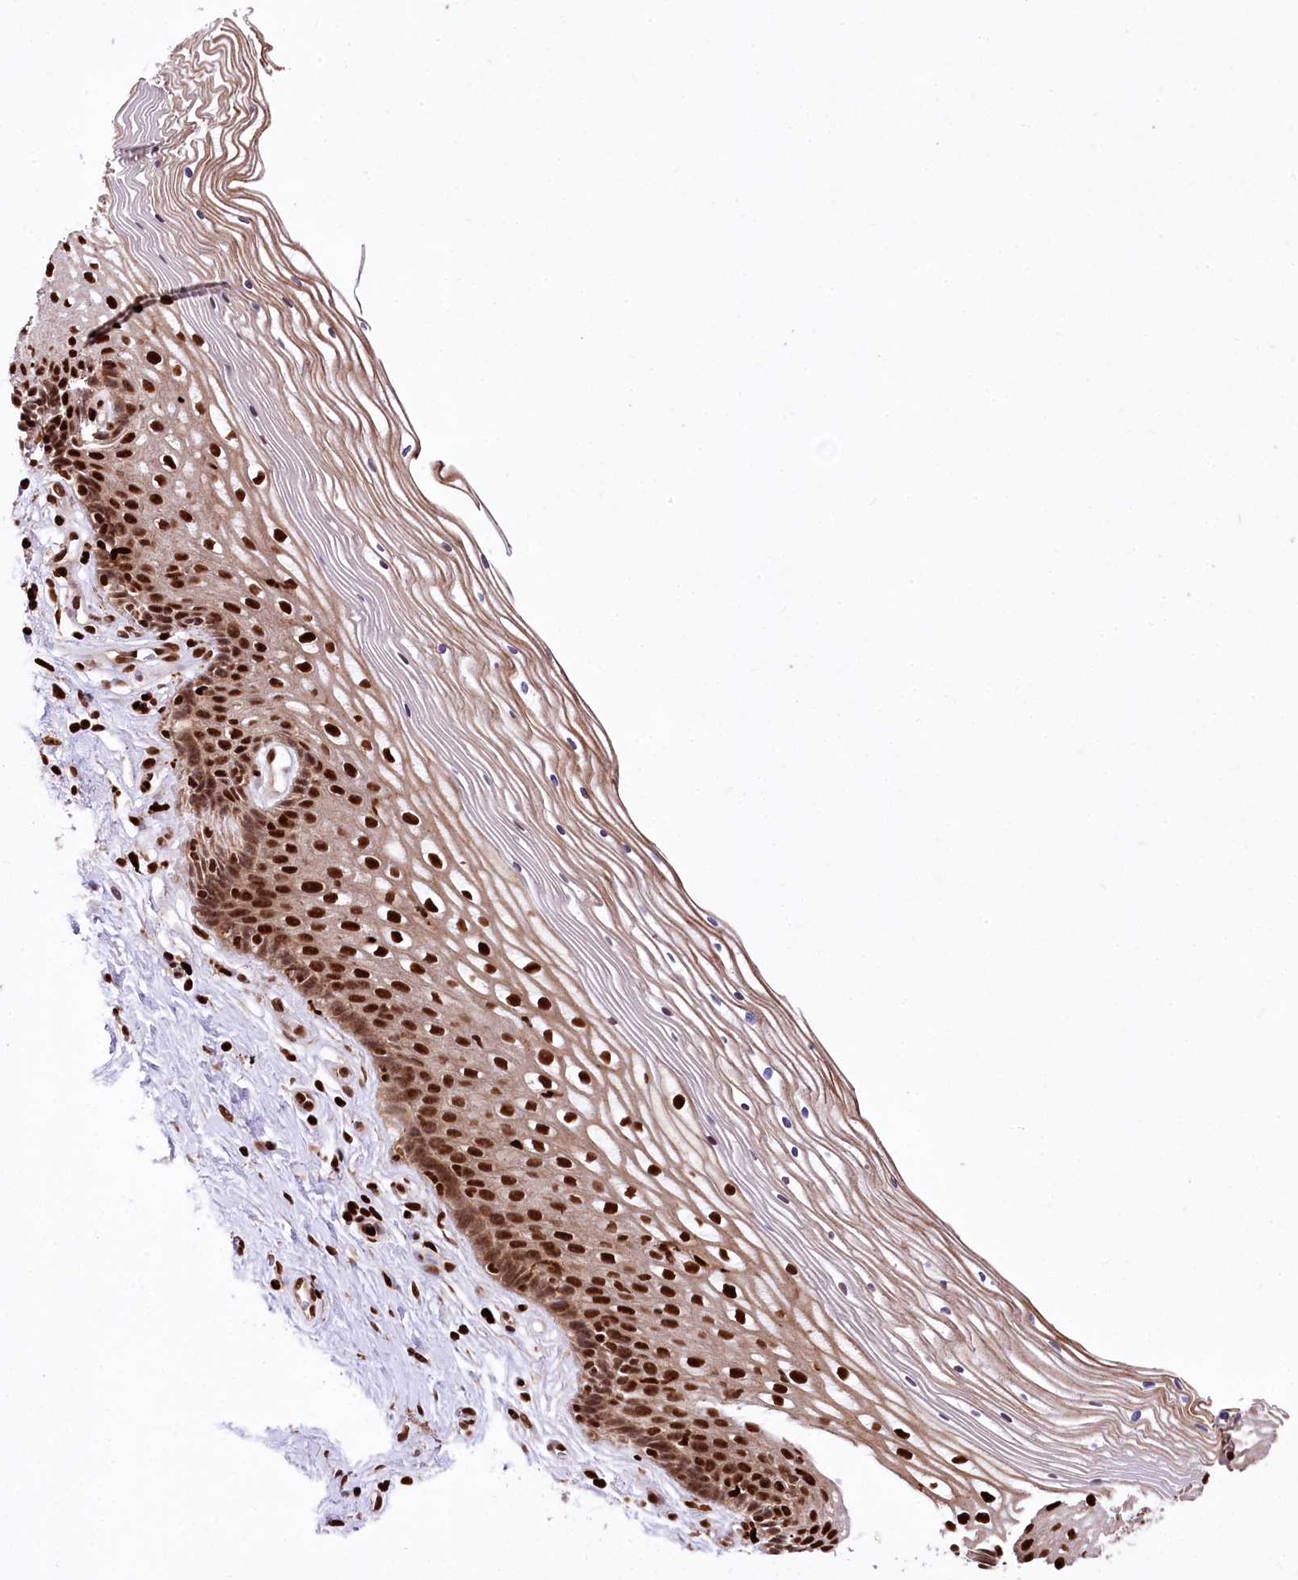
{"staining": {"intensity": "strong", "quantity": ">75%", "location": "cytoplasmic/membranous,nuclear"}, "tissue": "cervix", "cell_type": "Glandular cells", "image_type": "normal", "snomed": [{"axis": "morphology", "description": "Normal tissue, NOS"}, {"axis": "topography", "description": "Cervix"}], "caption": "Immunohistochemical staining of unremarkable cervix reveals >75% levels of strong cytoplasmic/membranous,nuclear protein positivity in about >75% of glandular cells.", "gene": "FIGN", "patient": {"sex": "female", "age": 33}}